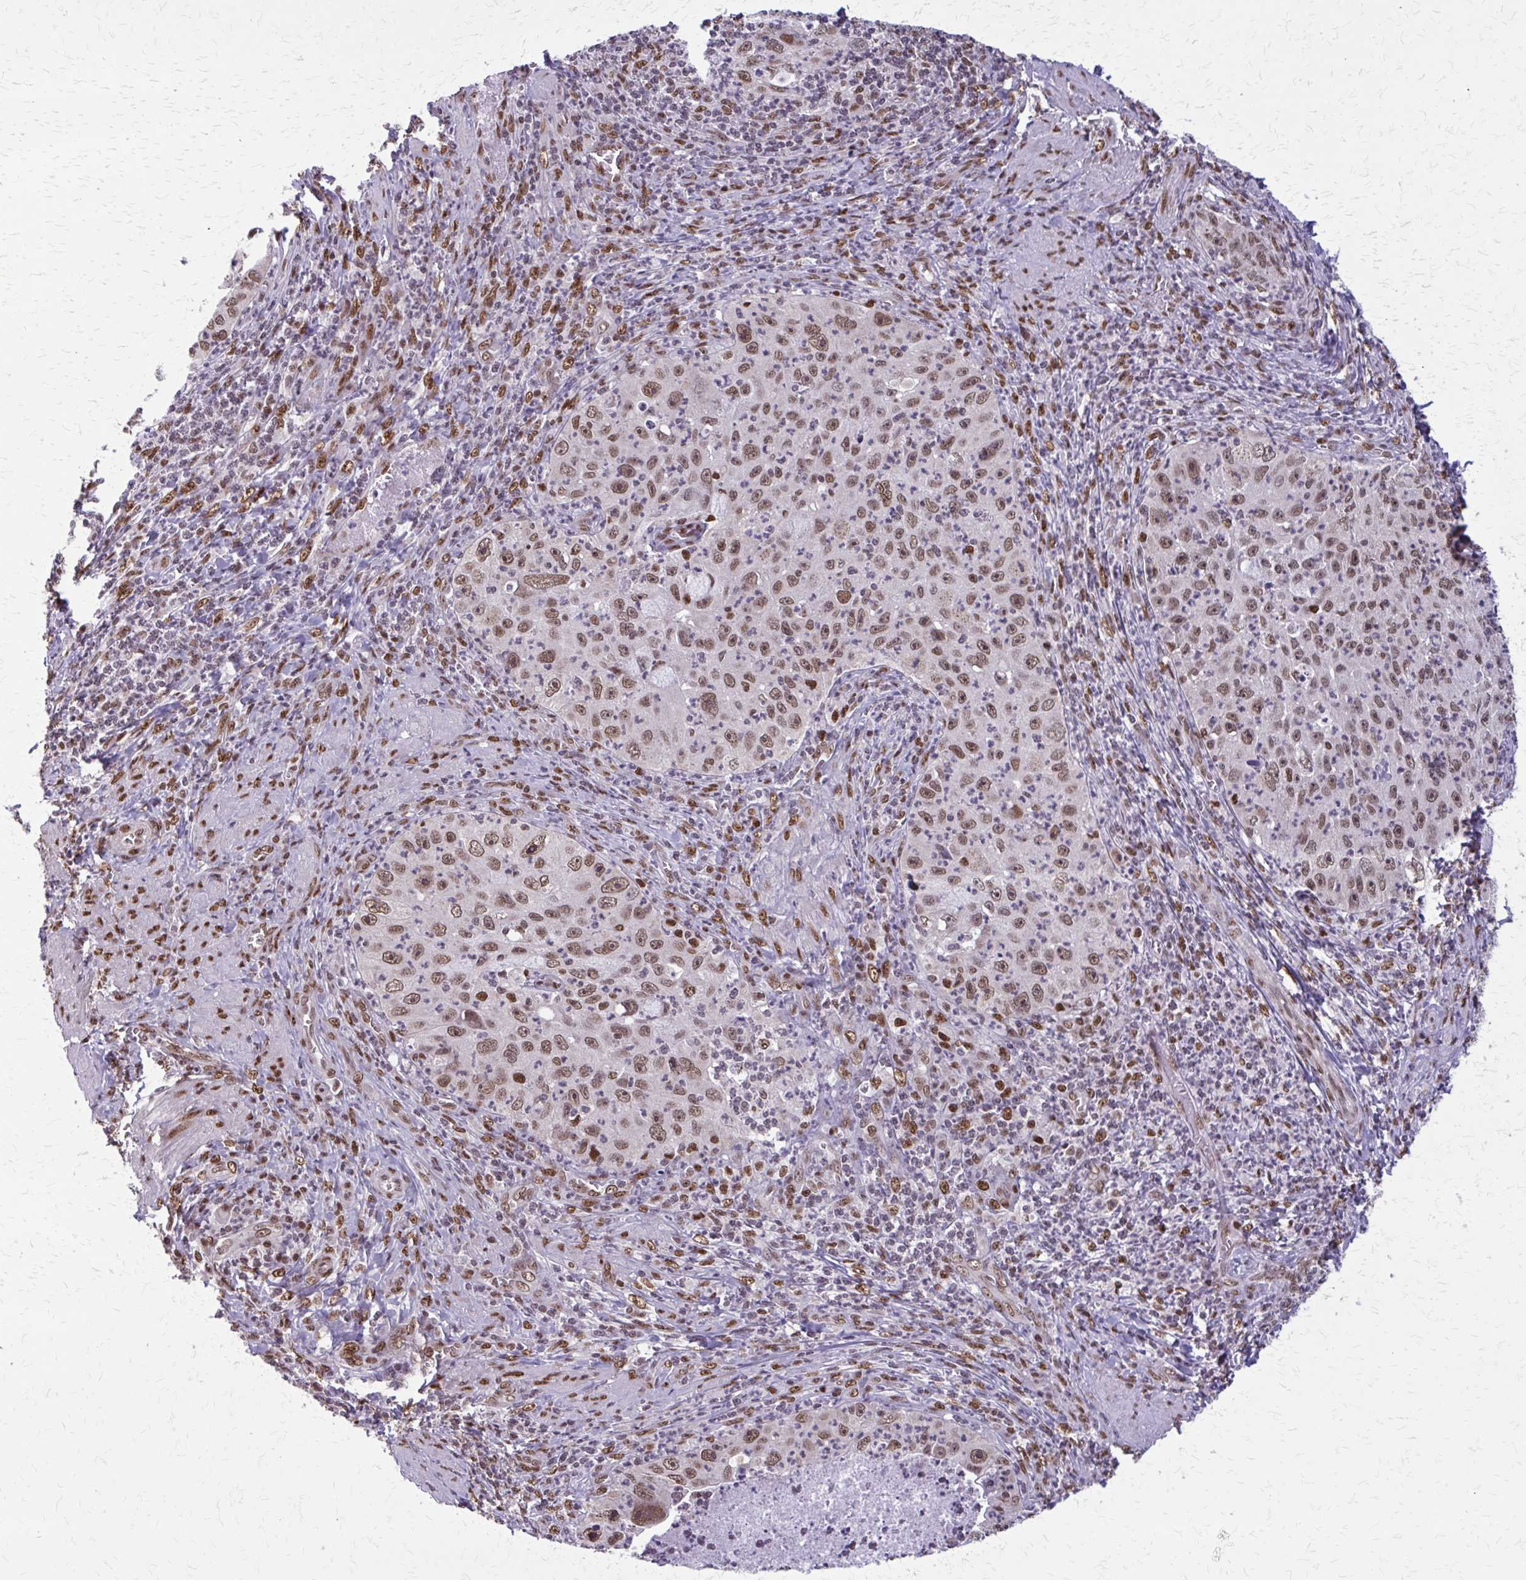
{"staining": {"intensity": "moderate", "quantity": ">75%", "location": "nuclear"}, "tissue": "cervical cancer", "cell_type": "Tumor cells", "image_type": "cancer", "snomed": [{"axis": "morphology", "description": "Squamous cell carcinoma, NOS"}, {"axis": "topography", "description": "Cervix"}], "caption": "Cervical squamous cell carcinoma stained with a brown dye exhibits moderate nuclear positive positivity in about >75% of tumor cells.", "gene": "TTF1", "patient": {"sex": "female", "age": 30}}